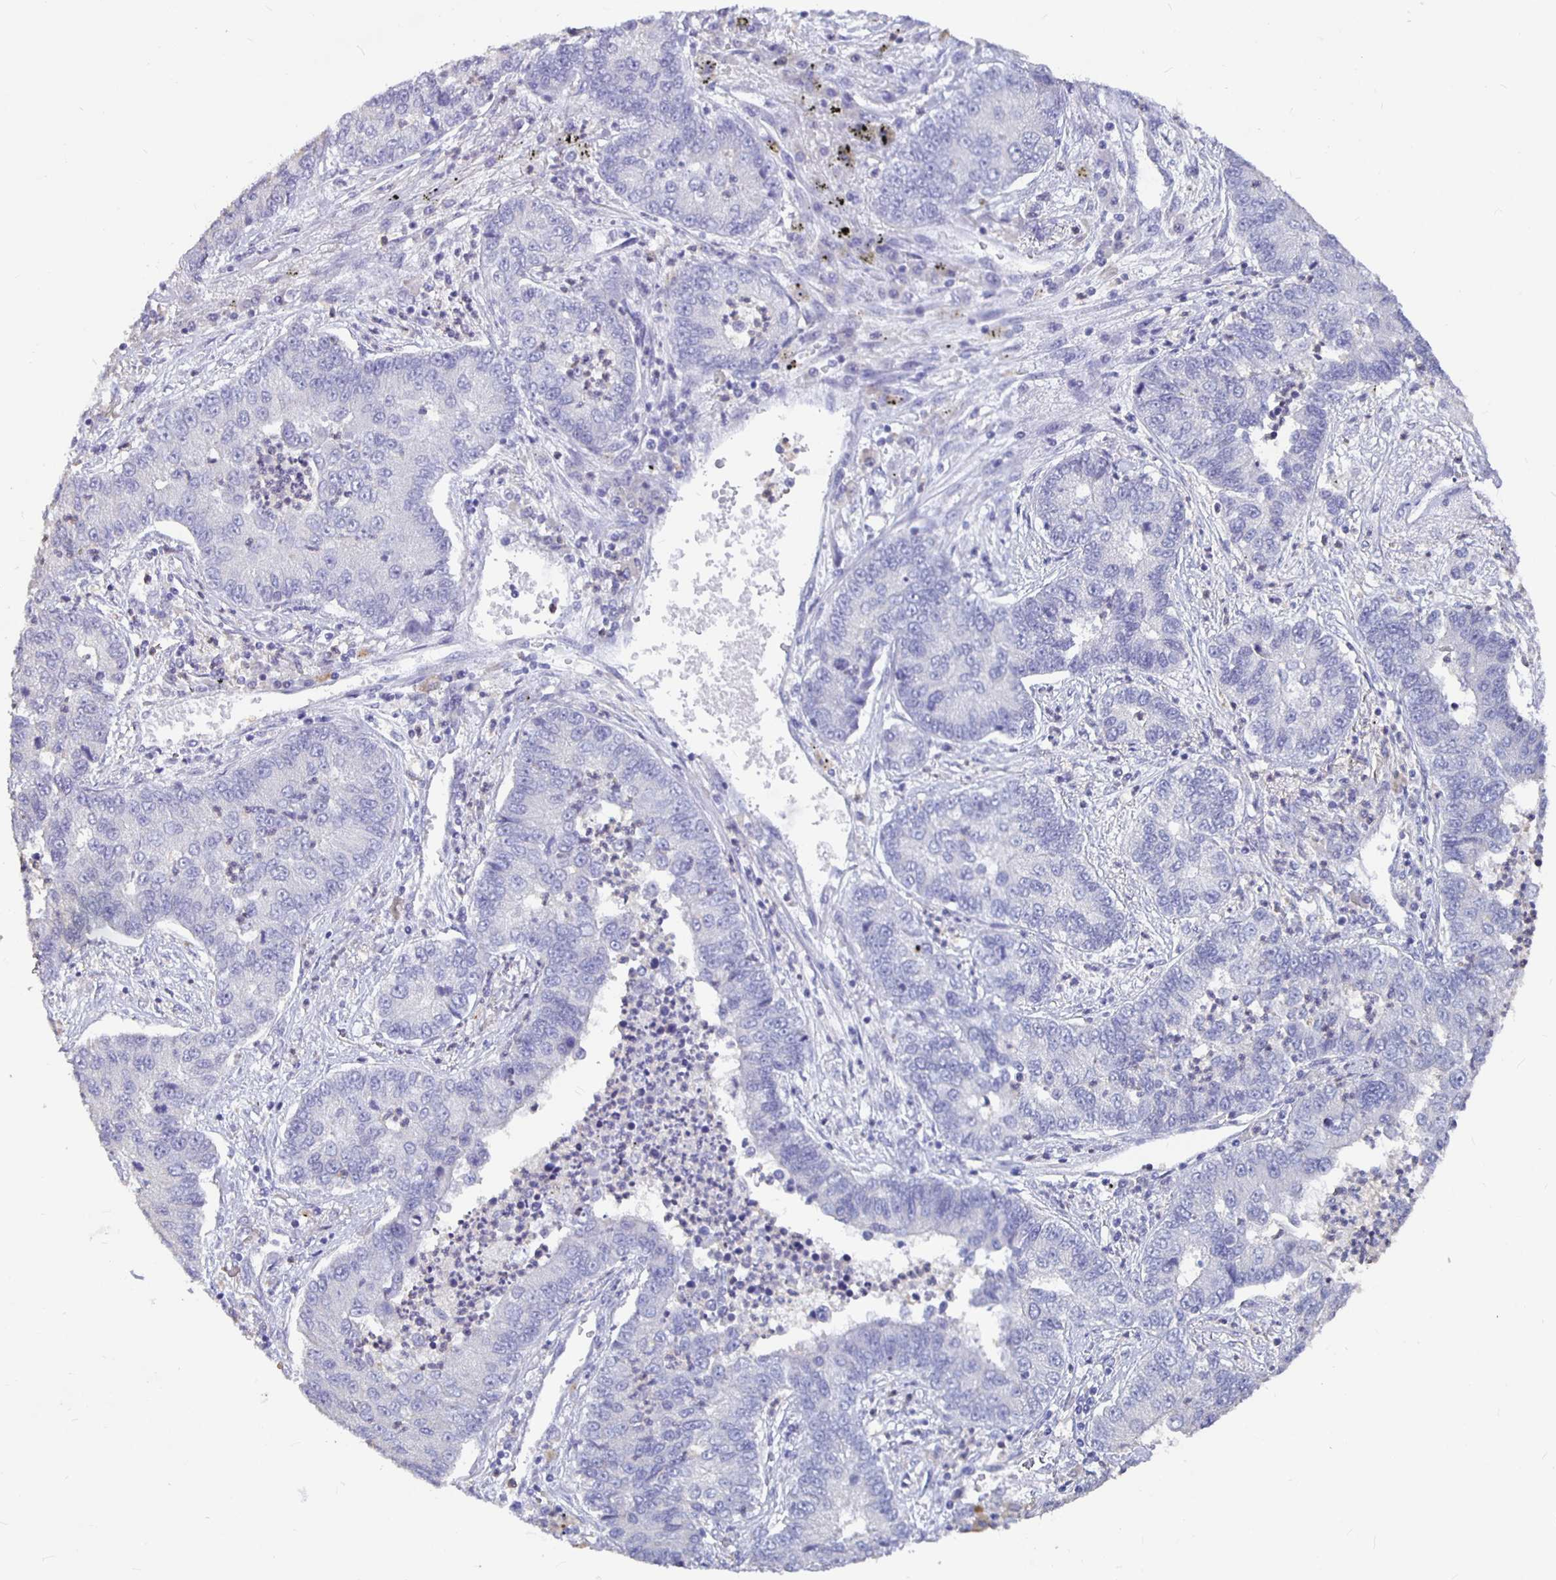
{"staining": {"intensity": "negative", "quantity": "none", "location": "none"}, "tissue": "lung cancer", "cell_type": "Tumor cells", "image_type": "cancer", "snomed": [{"axis": "morphology", "description": "Adenocarcinoma, NOS"}, {"axis": "topography", "description": "Lung"}], "caption": "IHC micrograph of lung adenocarcinoma stained for a protein (brown), which exhibits no positivity in tumor cells.", "gene": "GPX4", "patient": {"sex": "female", "age": 57}}